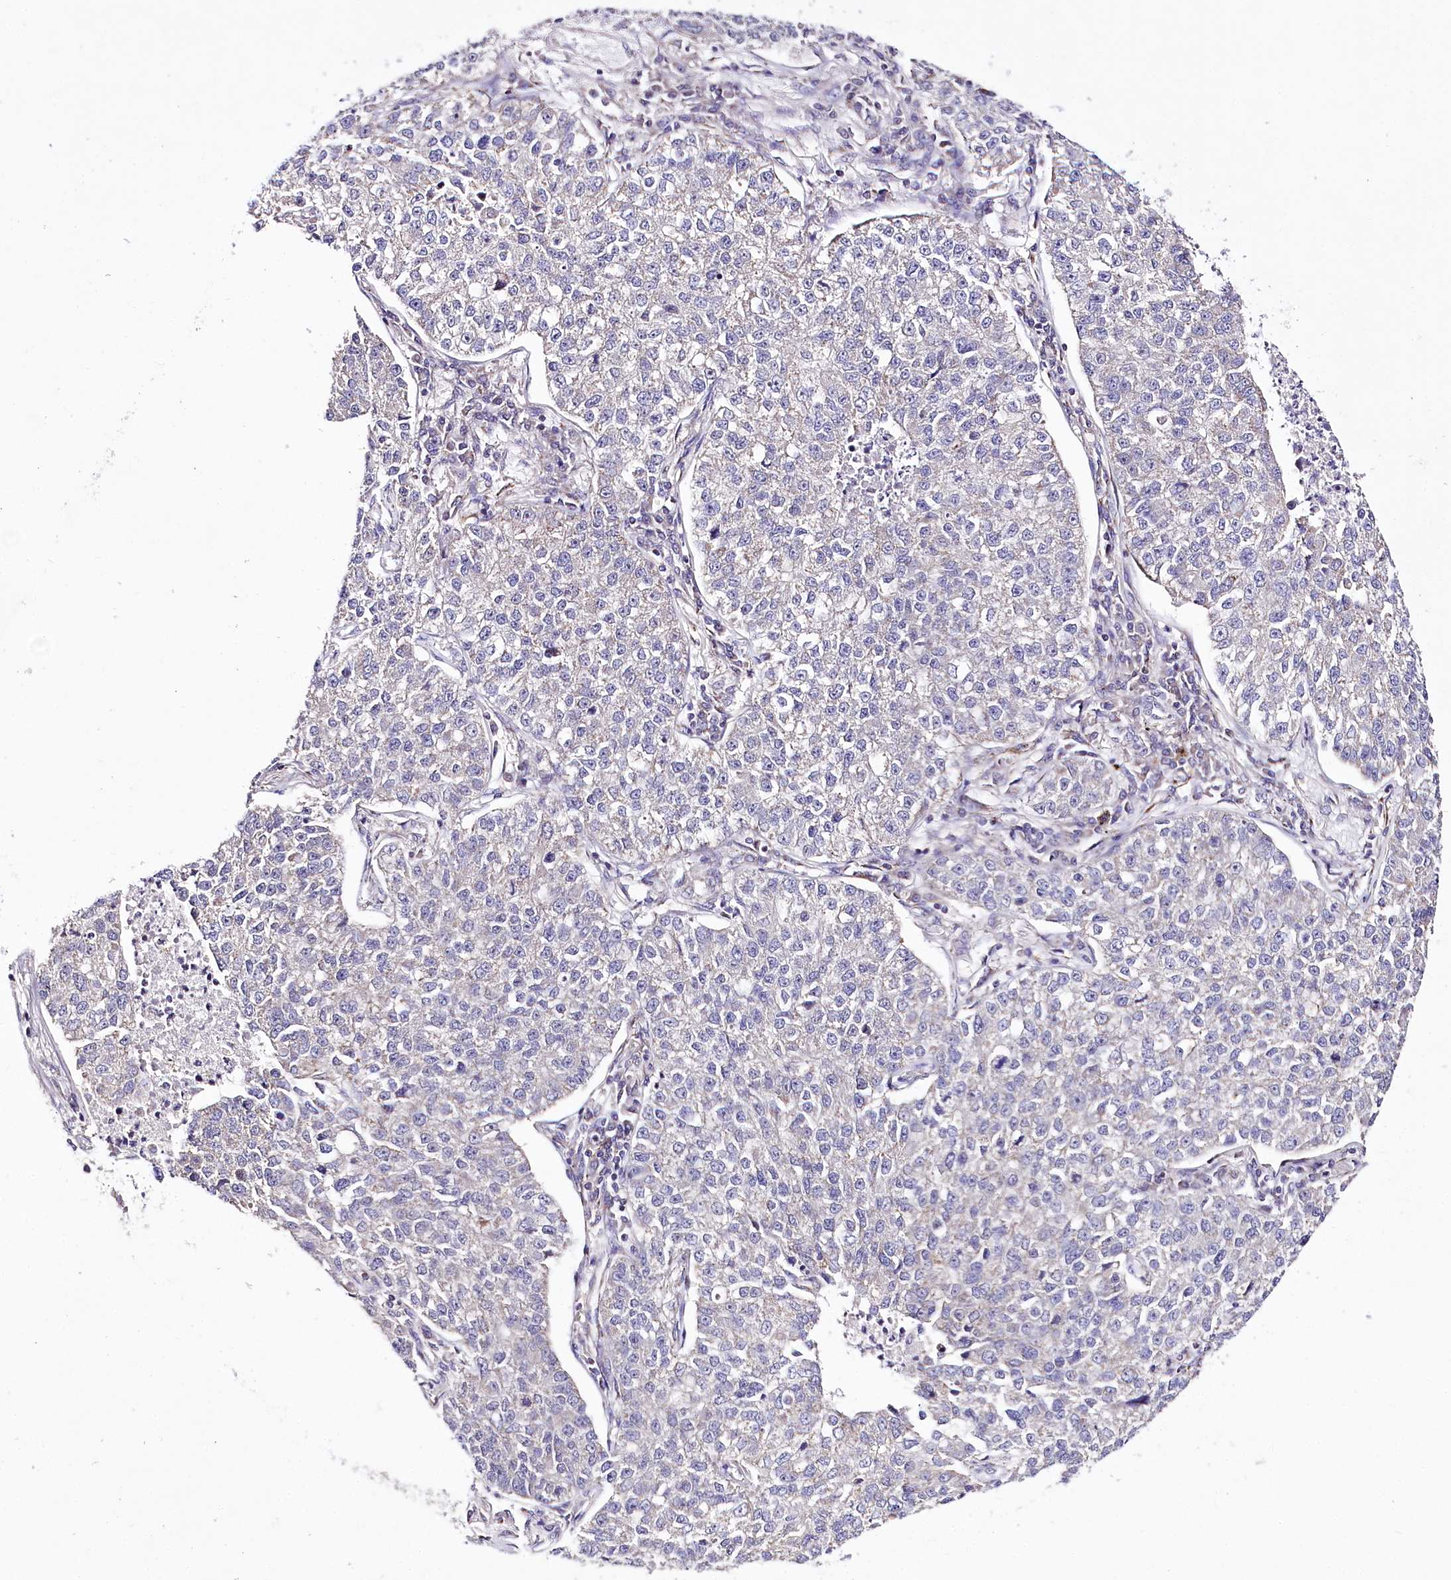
{"staining": {"intensity": "weak", "quantity": "<25%", "location": "cytoplasmic/membranous"}, "tissue": "lung cancer", "cell_type": "Tumor cells", "image_type": "cancer", "snomed": [{"axis": "morphology", "description": "Adenocarcinoma, NOS"}, {"axis": "topography", "description": "Lung"}], "caption": "This is a photomicrograph of immunohistochemistry staining of lung cancer, which shows no staining in tumor cells.", "gene": "ATE1", "patient": {"sex": "male", "age": 49}}